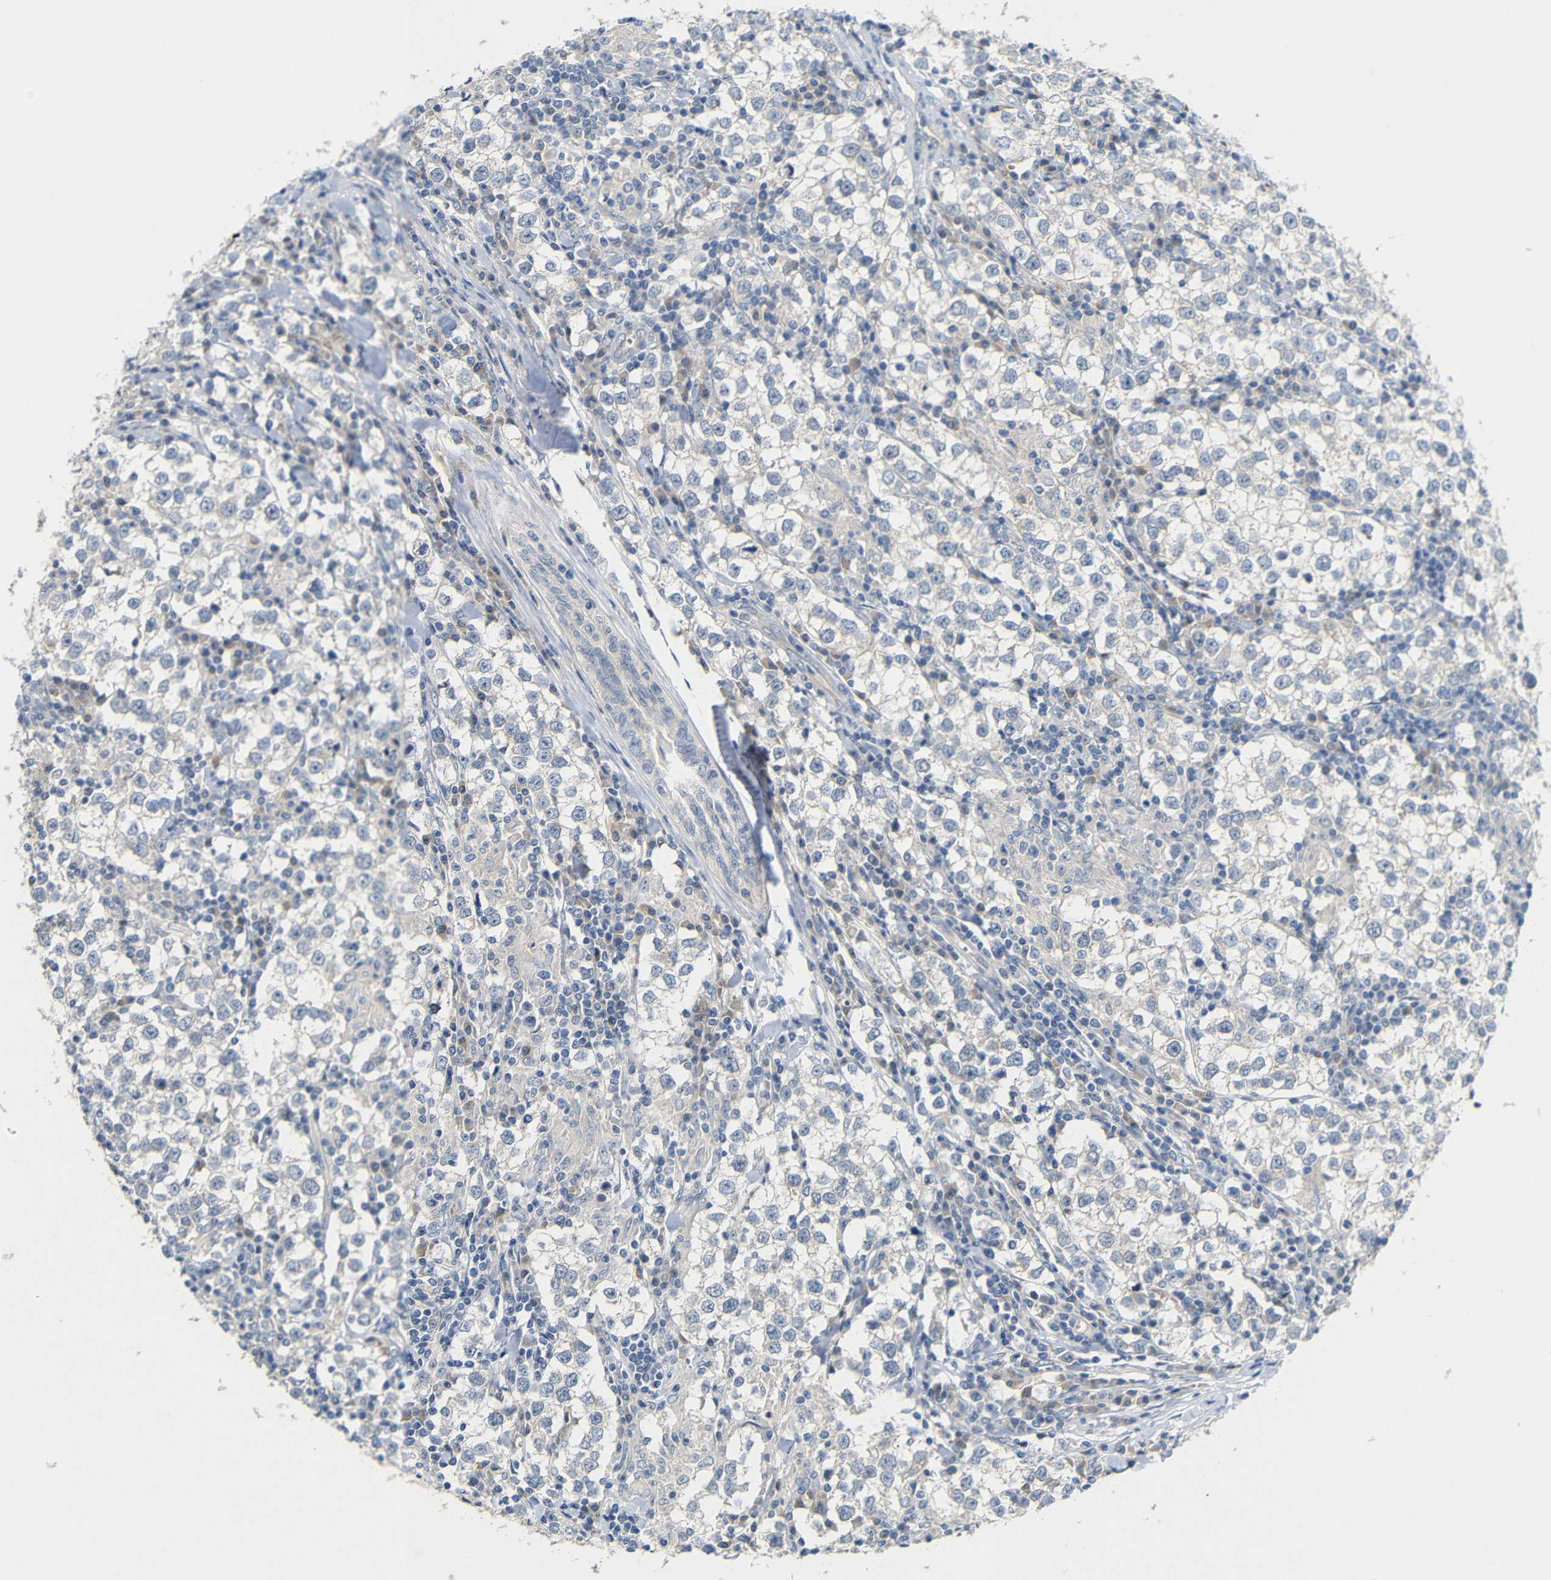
{"staining": {"intensity": "negative", "quantity": "none", "location": "none"}, "tissue": "testis cancer", "cell_type": "Tumor cells", "image_type": "cancer", "snomed": [{"axis": "morphology", "description": "Seminoma, NOS"}, {"axis": "morphology", "description": "Carcinoma, Embryonal, NOS"}, {"axis": "topography", "description": "Testis"}], "caption": "Tumor cells are negative for protein expression in human seminoma (testis).", "gene": "TBC1D32", "patient": {"sex": "male", "age": 36}}